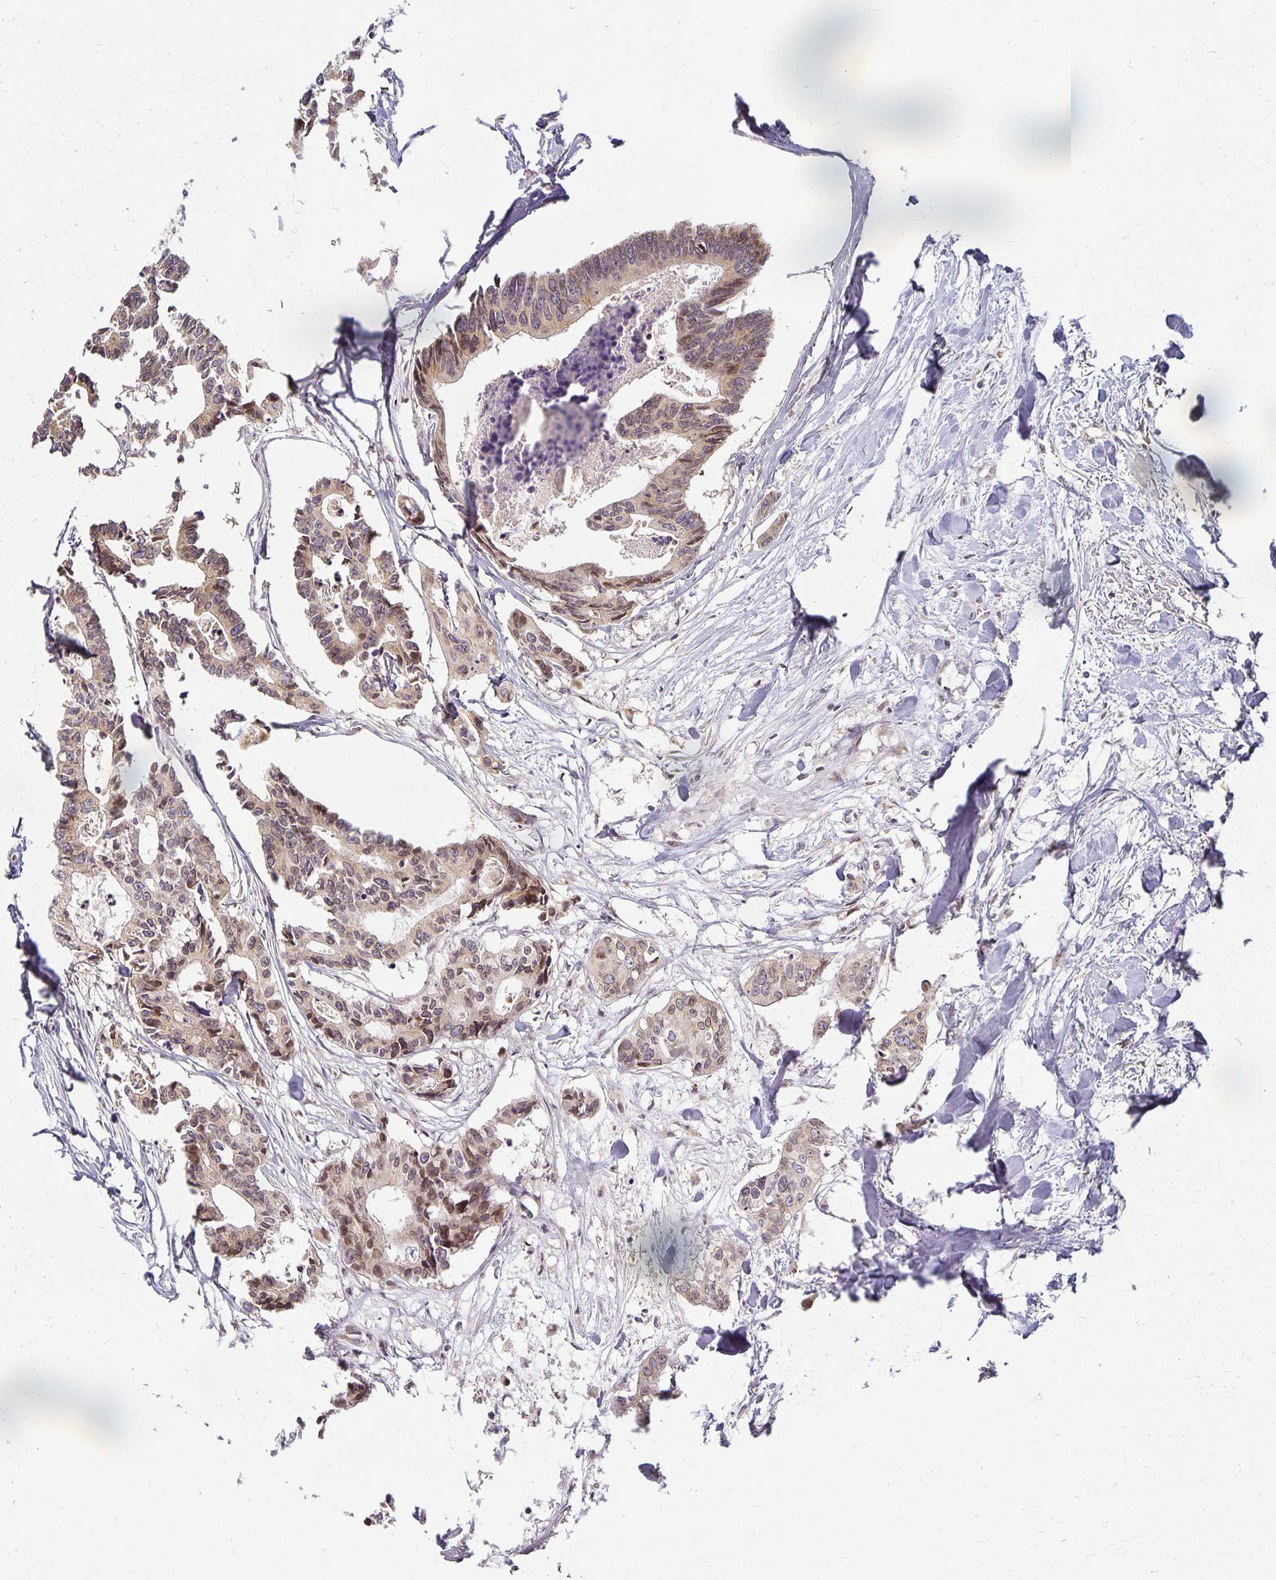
{"staining": {"intensity": "weak", "quantity": ">75%", "location": "cytoplasmic/membranous,nuclear"}, "tissue": "colorectal cancer", "cell_type": "Tumor cells", "image_type": "cancer", "snomed": [{"axis": "morphology", "description": "Adenocarcinoma, NOS"}, {"axis": "topography", "description": "Rectum"}], "caption": "Human colorectal adenocarcinoma stained with a protein marker shows weak staining in tumor cells.", "gene": "EHF", "patient": {"sex": "male", "age": 57}}